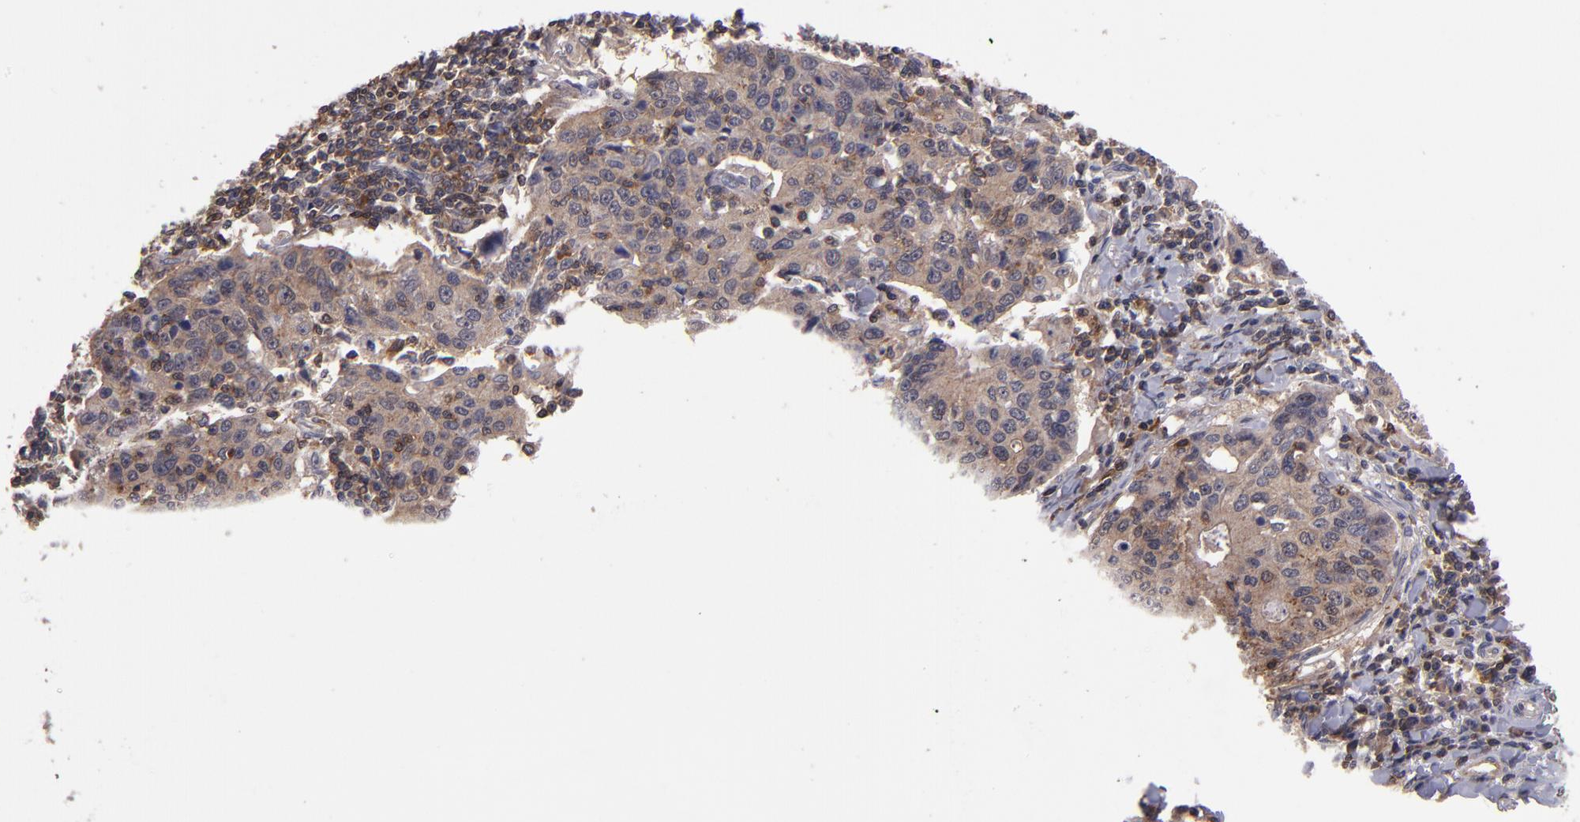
{"staining": {"intensity": "moderate", "quantity": ">75%", "location": "cytoplasmic/membranous"}, "tissue": "stomach cancer", "cell_type": "Tumor cells", "image_type": "cancer", "snomed": [{"axis": "morphology", "description": "Adenocarcinoma, NOS"}, {"axis": "topography", "description": "Esophagus"}, {"axis": "topography", "description": "Stomach"}], "caption": "DAB (3,3'-diaminobenzidine) immunohistochemical staining of stomach cancer (adenocarcinoma) exhibits moderate cytoplasmic/membranous protein positivity in approximately >75% of tumor cells.", "gene": "NF2", "patient": {"sex": "male", "age": 74}}